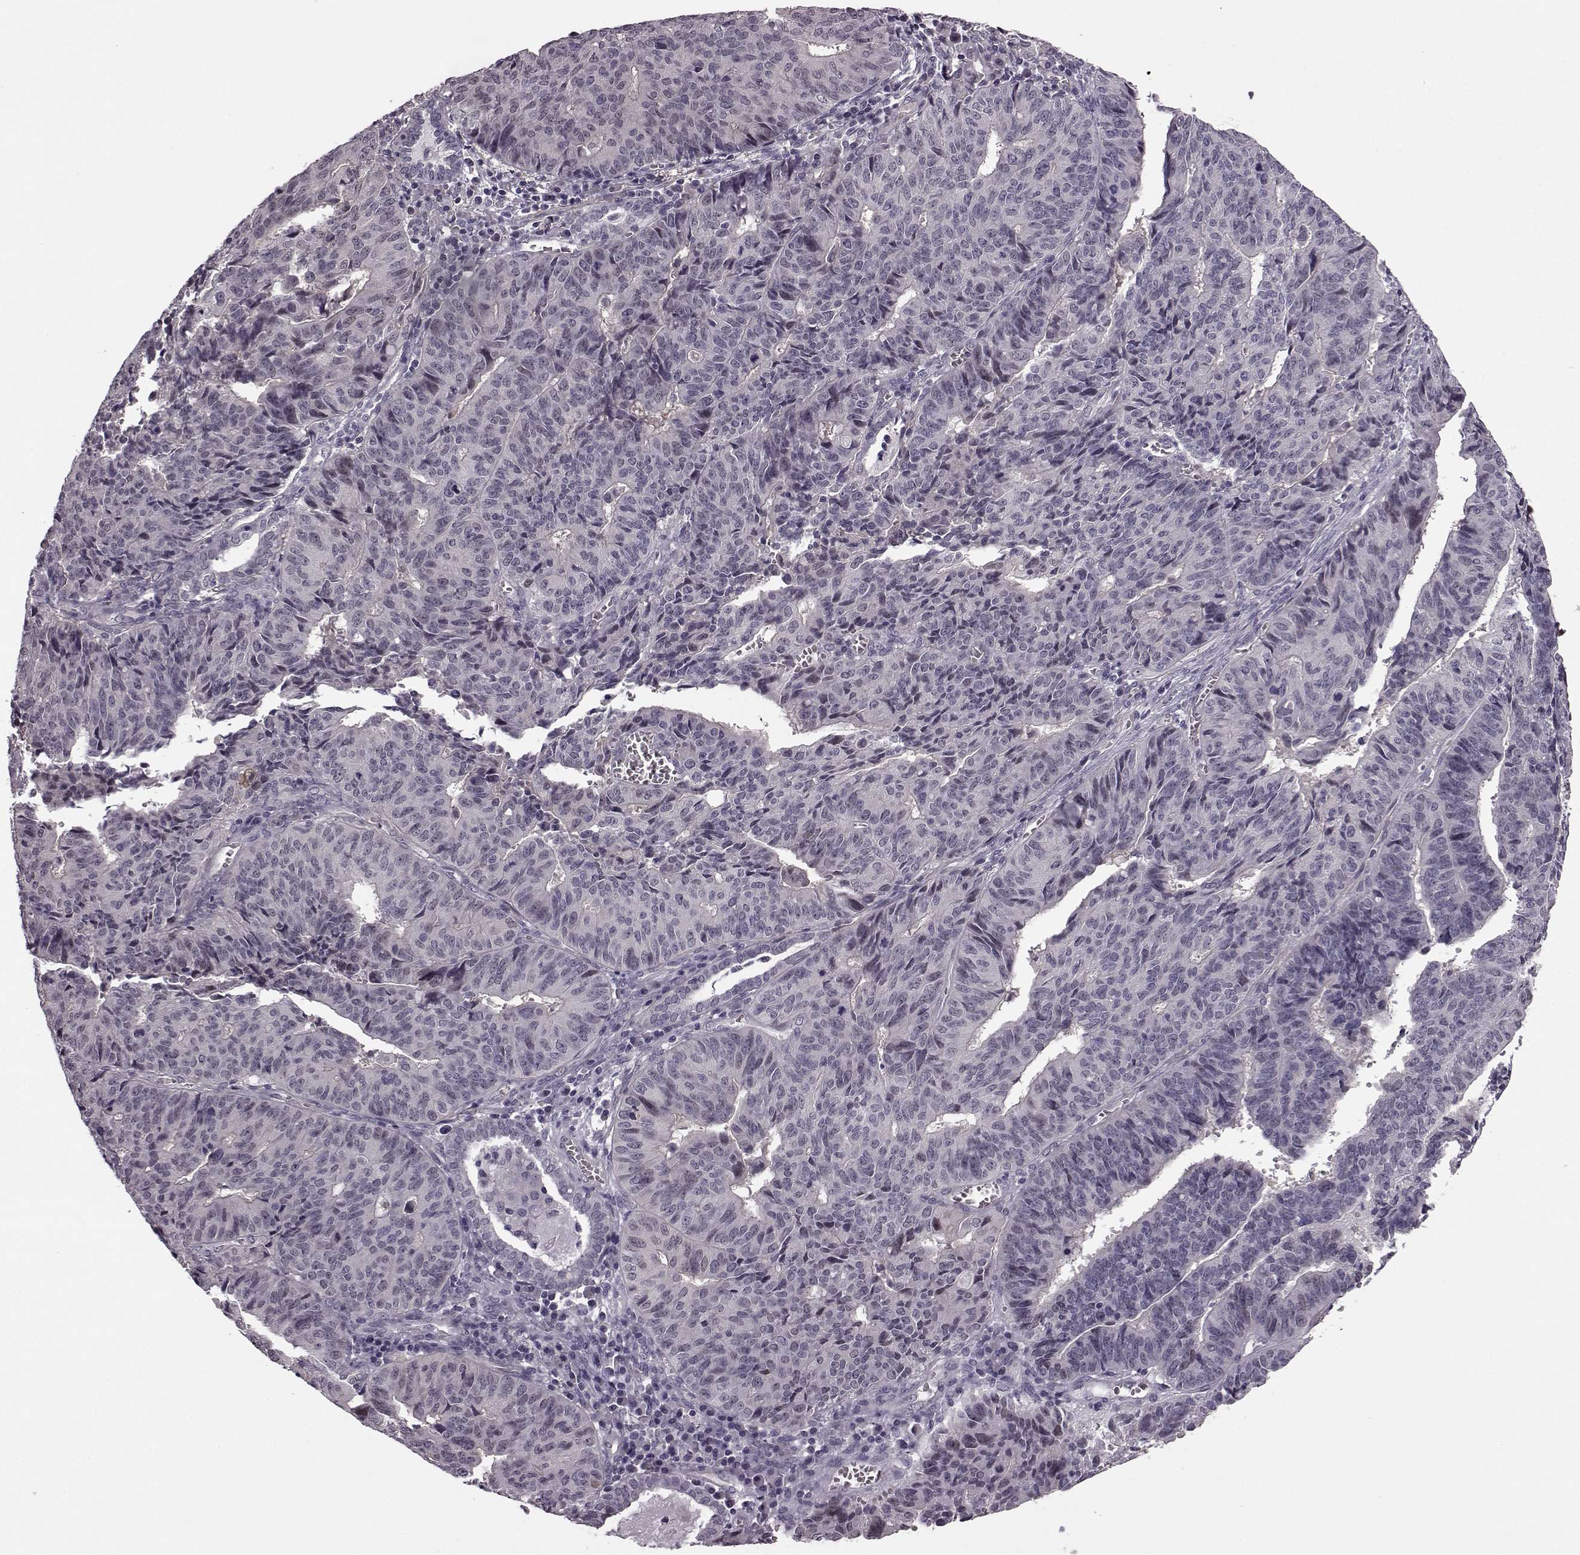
{"staining": {"intensity": "negative", "quantity": "none", "location": "none"}, "tissue": "endometrial cancer", "cell_type": "Tumor cells", "image_type": "cancer", "snomed": [{"axis": "morphology", "description": "Adenocarcinoma, NOS"}, {"axis": "topography", "description": "Endometrium"}], "caption": "Tumor cells show no significant protein staining in endometrial adenocarcinoma.", "gene": "SLCO3A1", "patient": {"sex": "female", "age": 65}}